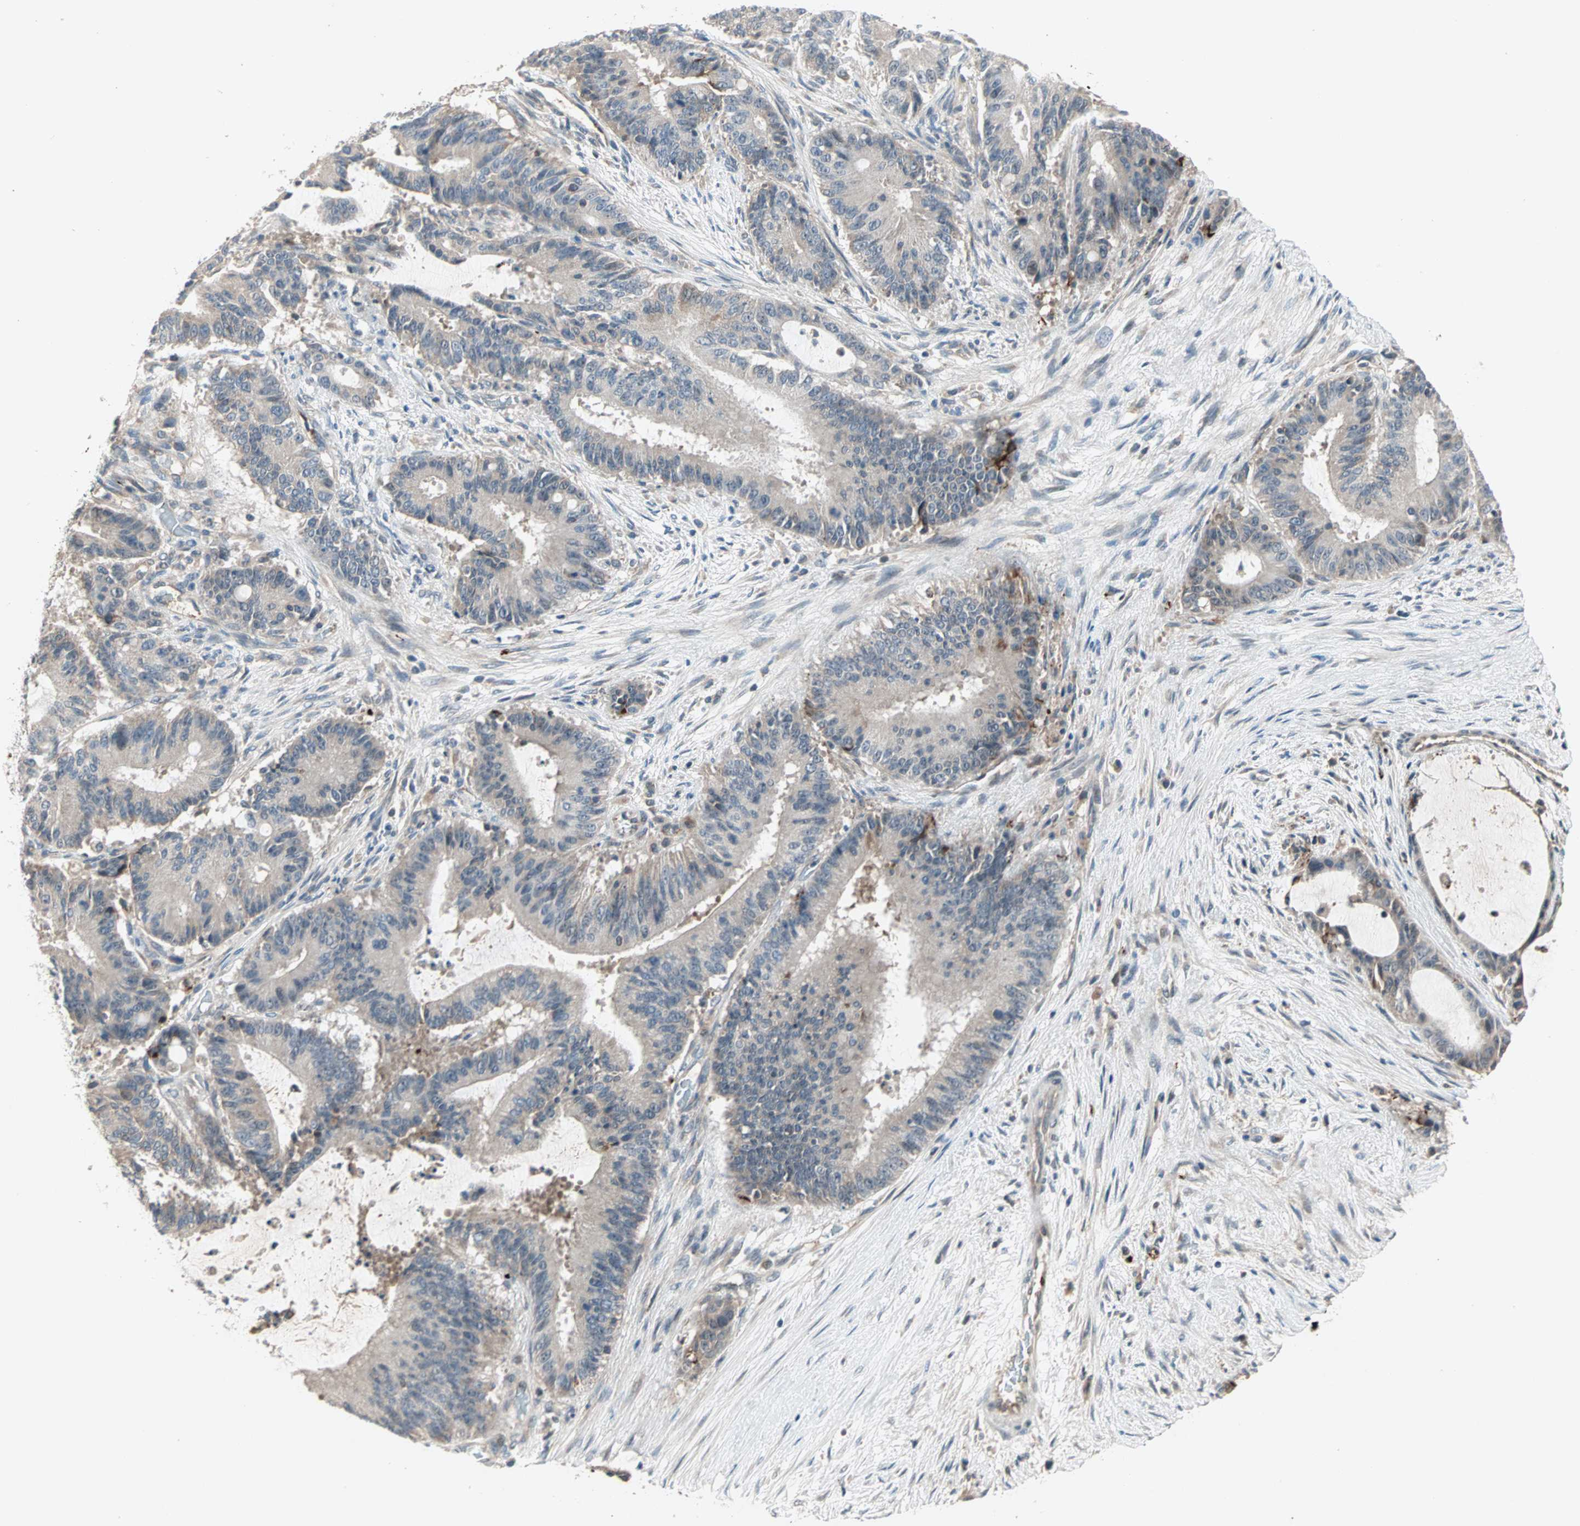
{"staining": {"intensity": "weak", "quantity": ">75%", "location": "cytoplasmic/membranous"}, "tissue": "liver cancer", "cell_type": "Tumor cells", "image_type": "cancer", "snomed": [{"axis": "morphology", "description": "Cholangiocarcinoma"}, {"axis": "topography", "description": "Liver"}], "caption": "Weak cytoplasmic/membranous staining is identified in approximately >75% of tumor cells in liver cancer (cholangiocarcinoma).", "gene": "PROS1", "patient": {"sex": "female", "age": 73}}